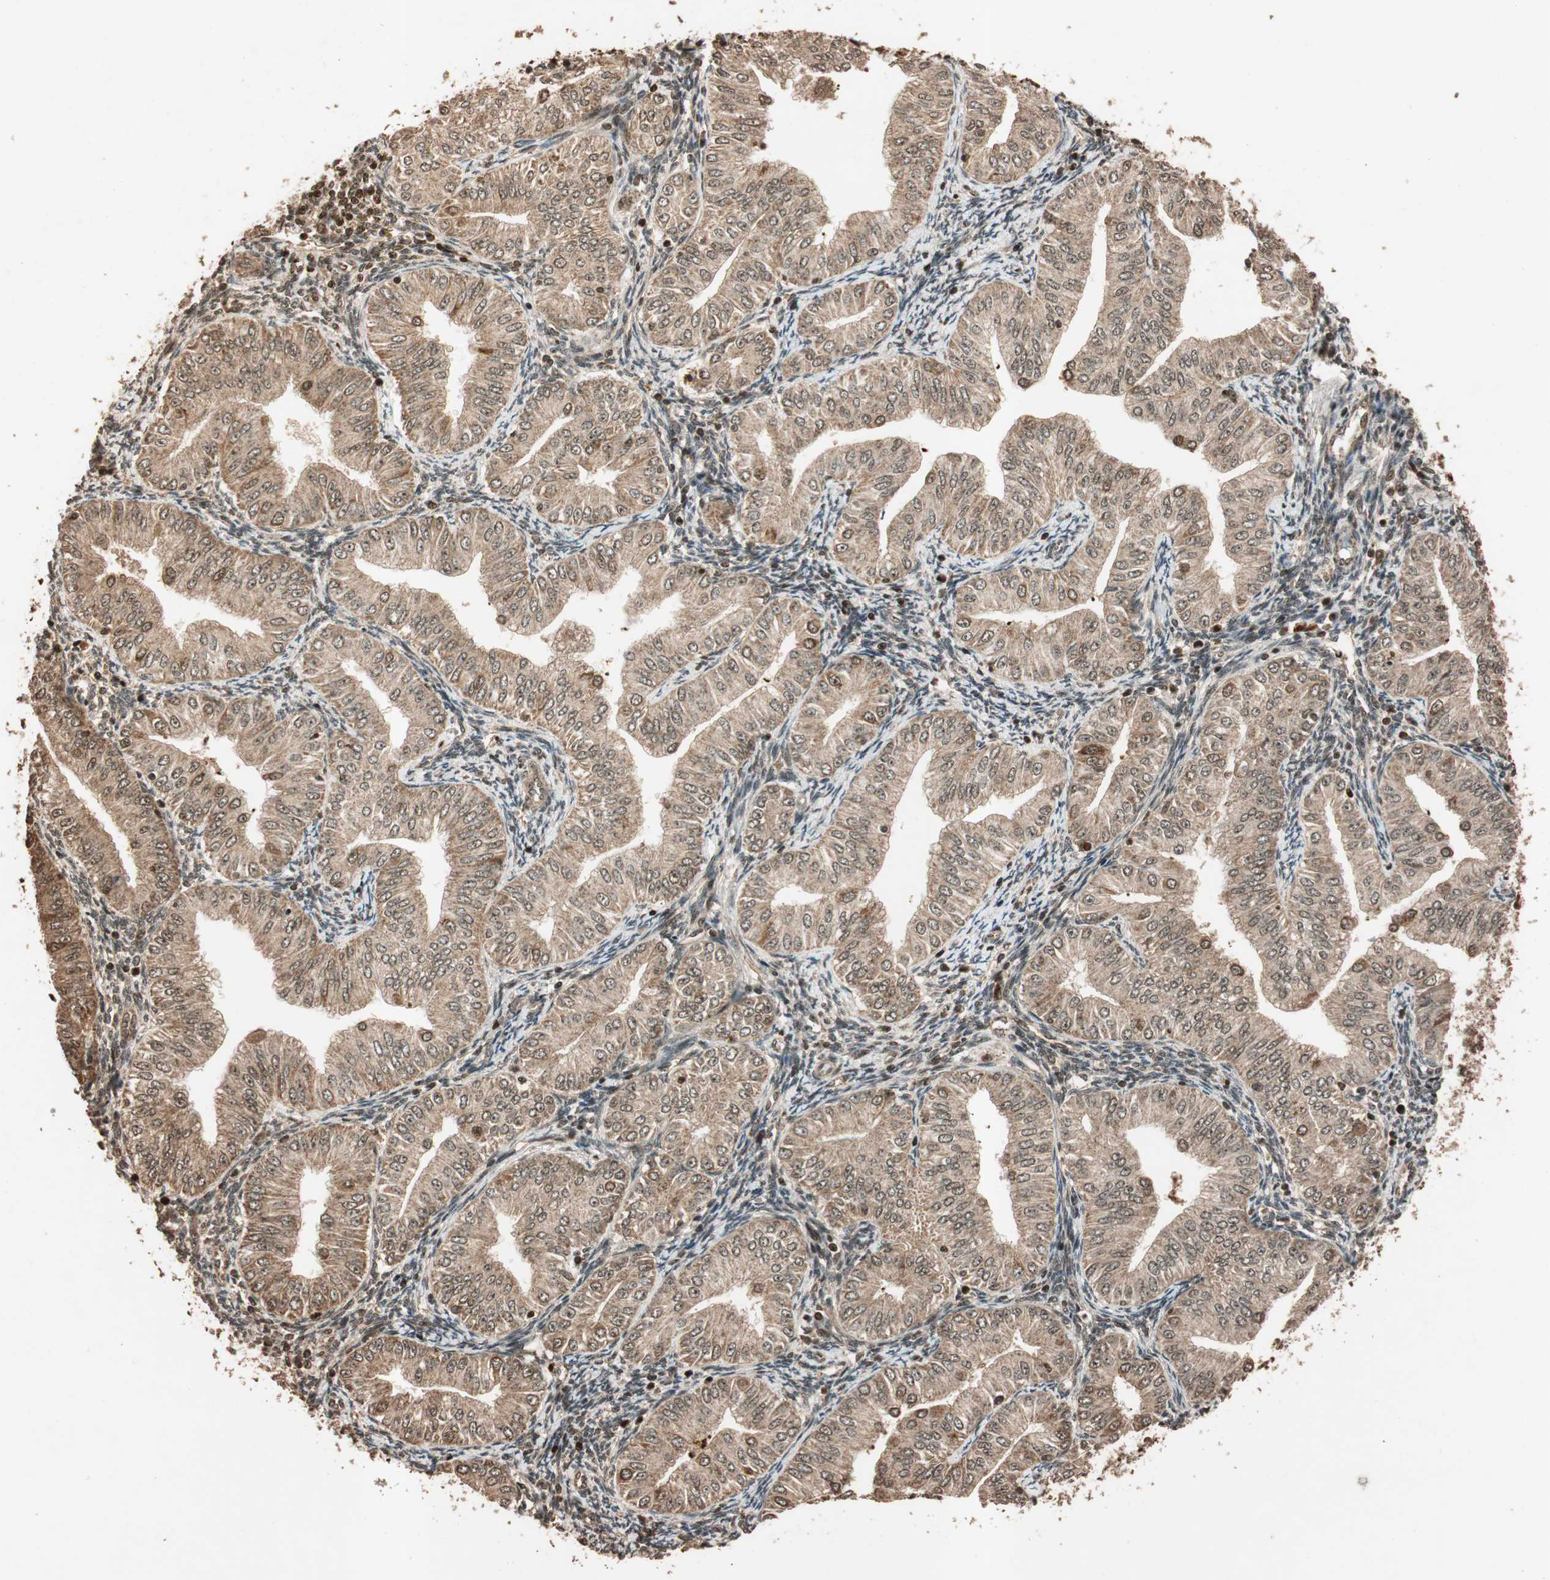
{"staining": {"intensity": "moderate", "quantity": ">75%", "location": "cytoplasmic/membranous"}, "tissue": "endometrial cancer", "cell_type": "Tumor cells", "image_type": "cancer", "snomed": [{"axis": "morphology", "description": "Normal tissue, NOS"}, {"axis": "morphology", "description": "Adenocarcinoma, NOS"}, {"axis": "topography", "description": "Endometrium"}], "caption": "Adenocarcinoma (endometrial) was stained to show a protein in brown. There is medium levels of moderate cytoplasmic/membranous positivity in about >75% of tumor cells.", "gene": "ALKBH5", "patient": {"sex": "female", "age": 53}}